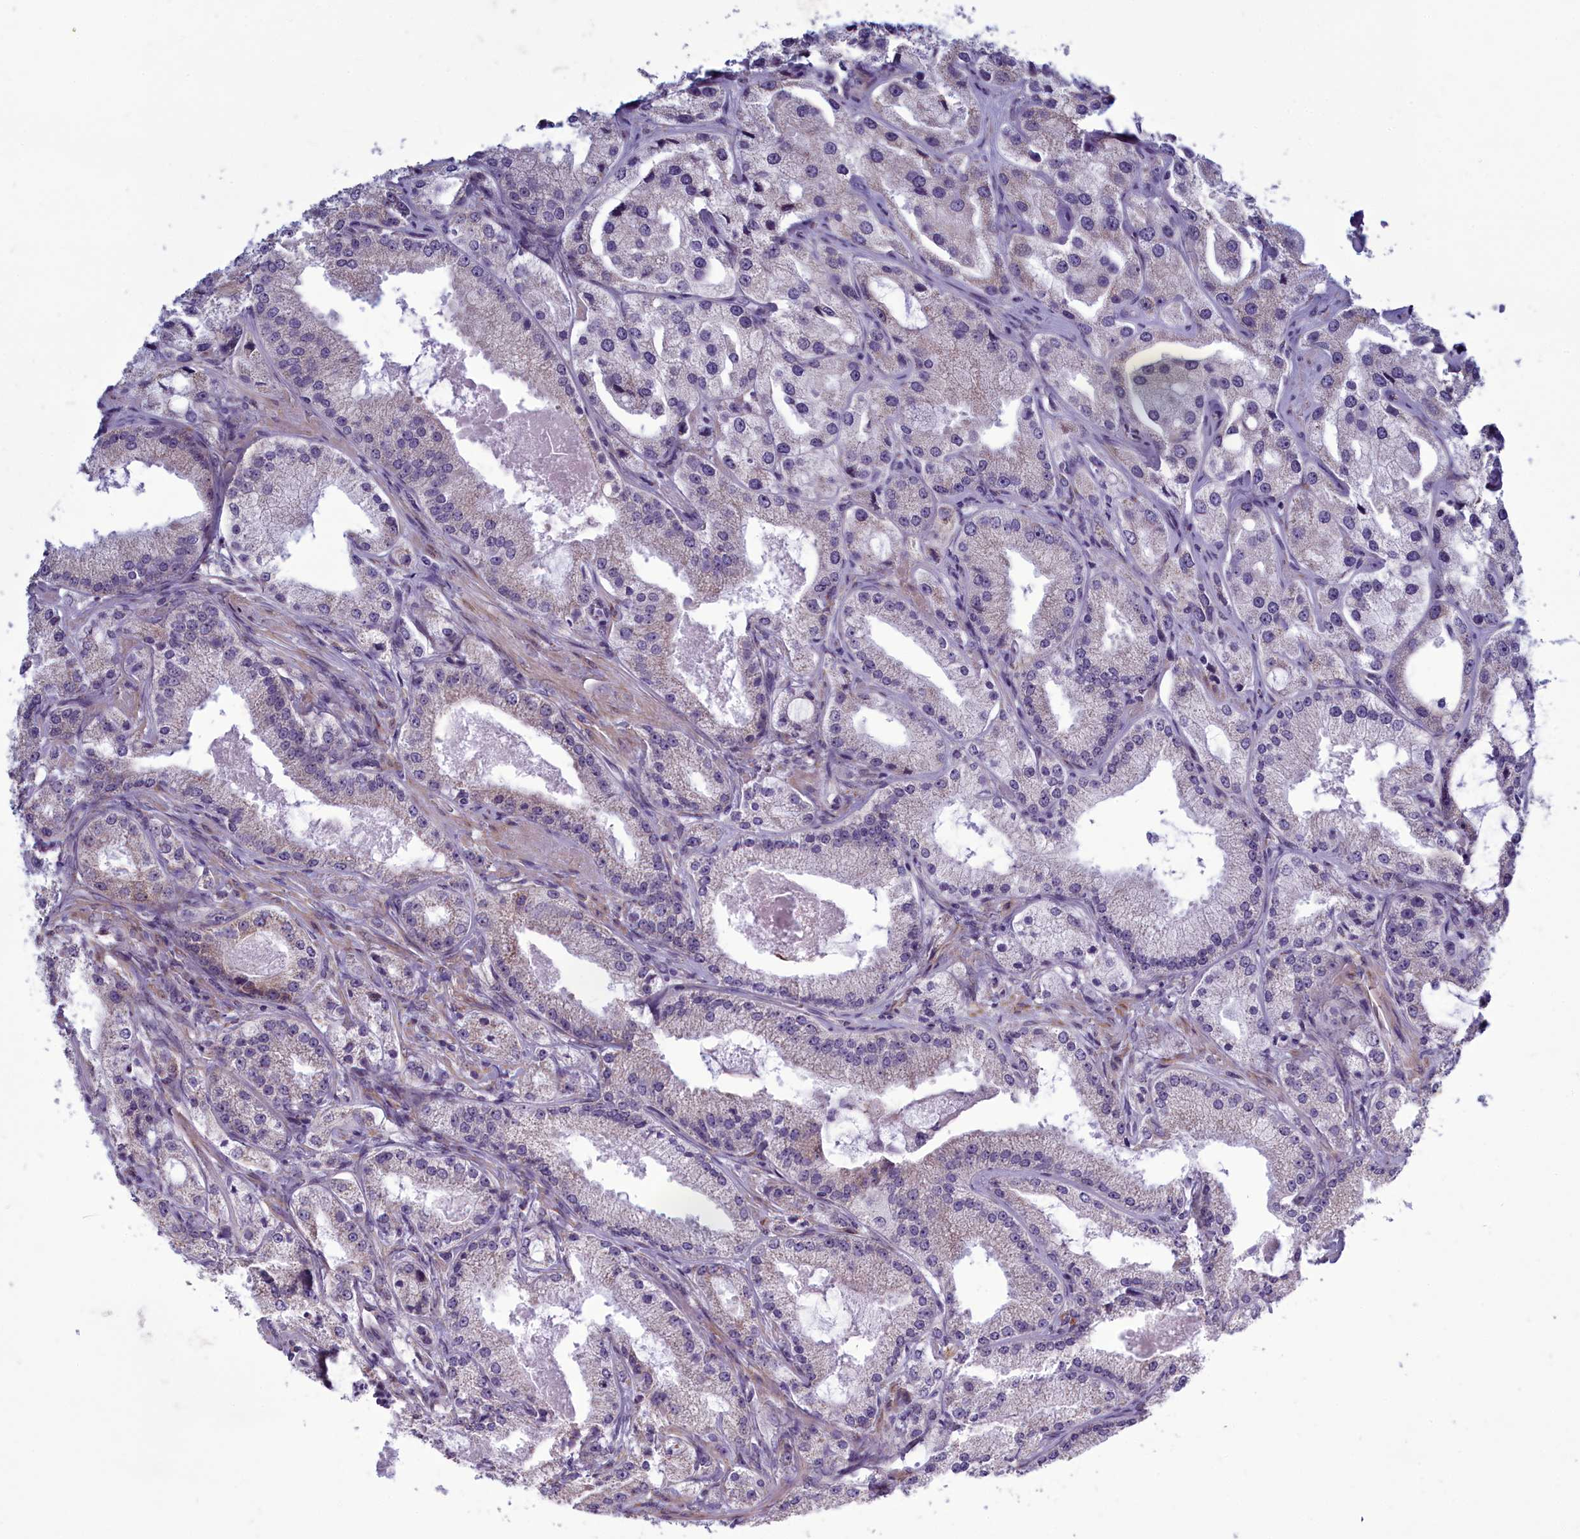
{"staining": {"intensity": "negative", "quantity": "none", "location": "none"}, "tissue": "prostate cancer", "cell_type": "Tumor cells", "image_type": "cancer", "snomed": [{"axis": "morphology", "description": "Adenocarcinoma, Low grade"}, {"axis": "topography", "description": "Prostate"}], "caption": "Prostate cancer was stained to show a protein in brown. There is no significant expression in tumor cells. (Brightfield microscopy of DAB IHC at high magnification).", "gene": "CENATAC", "patient": {"sex": "male", "age": 69}}